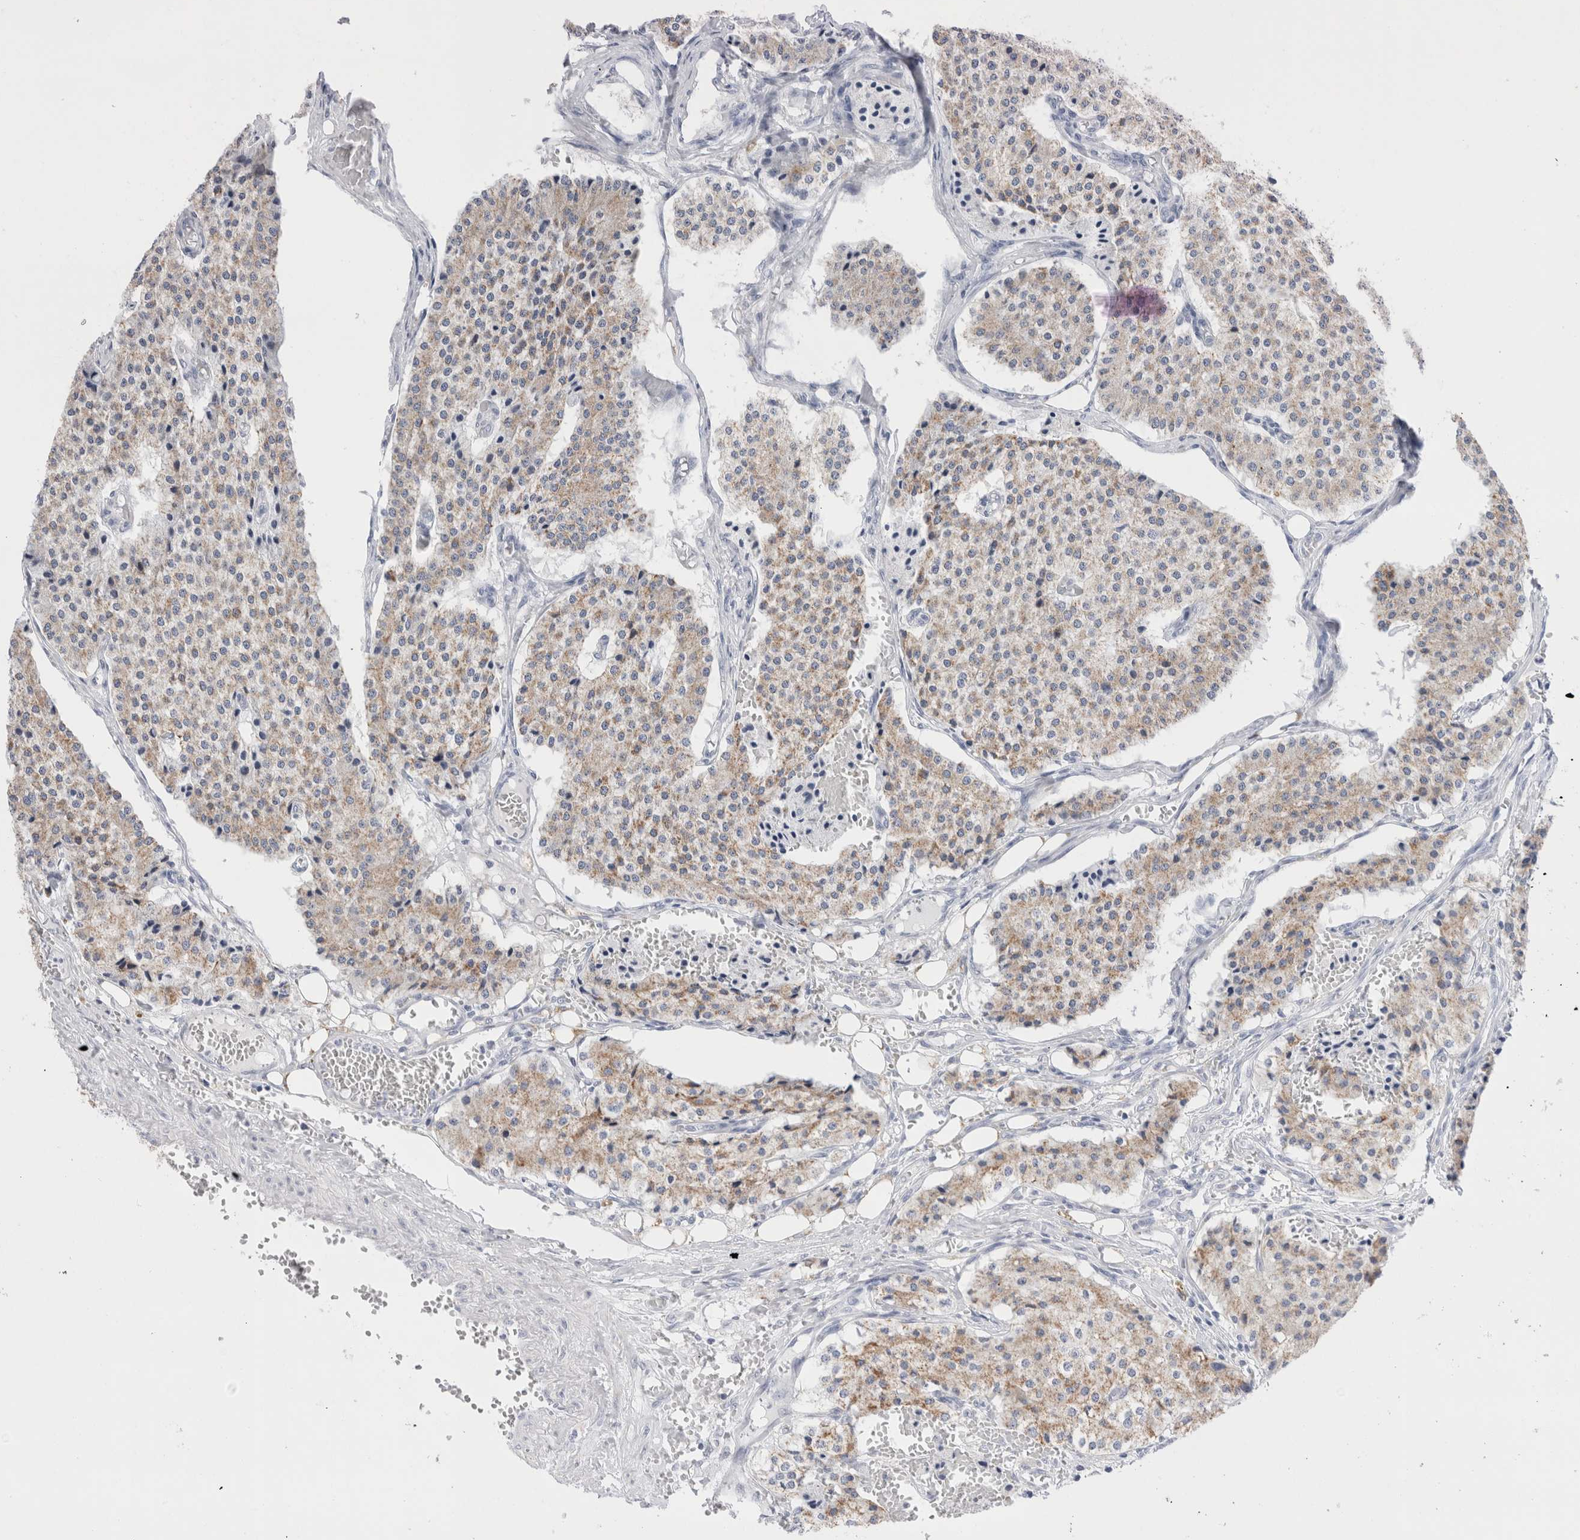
{"staining": {"intensity": "moderate", "quantity": ">75%", "location": "cytoplasmic/membranous"}, "tissue": "carcinoid", "cell_type": "Tumor cells", "image_type": "cancer", "snomed": [{"axis": "morphology", "description": "Carcinoid, malignant, NOS"}, {"axis": "topography", "description": "Colon"}], "caption": "A medium amount of moderate cytoplasmic/membranous positivity is seen in about >75% of tumor cells in carcinoid tissue.", "gene": "ECHDC2", "patient": {"sex": "female", "age": 52}}